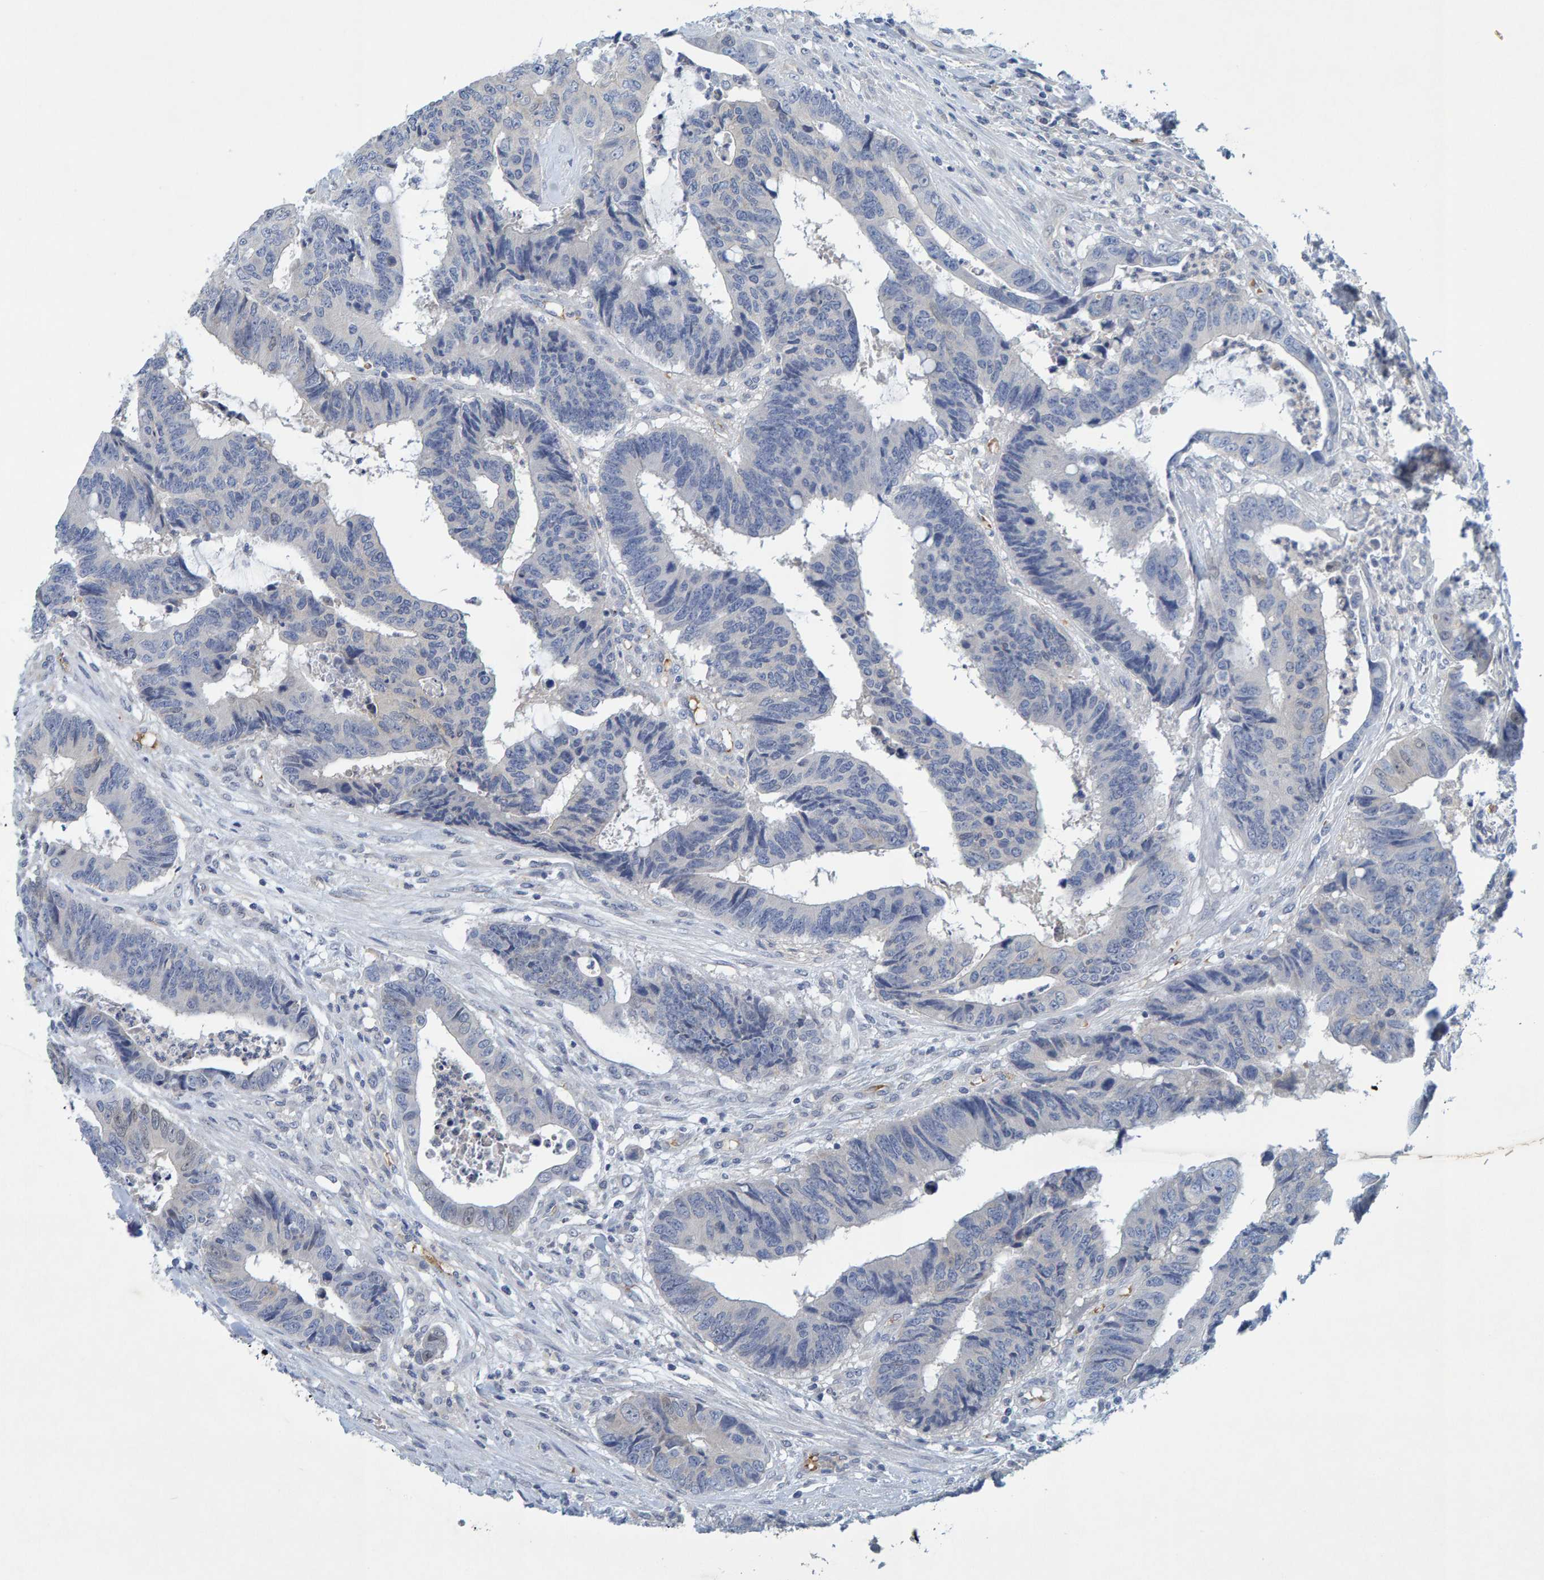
{"staining": {"intensity": "negative", "quantity": "none", "location": "none"}, "tissue": "colorectal cancer", "cell_type": "Tumor cells", "image_type": "cancer", "snomed": [{"axis": "morphology", "description": "Adenocarcinoma, NOS"}, {"axis": "topography", "description": "Rectum"}], "caption": "Image shows no significant protein staining in tumor cells of colorectal cancer (adenocarcinoma). (IHC, brightfield microscopy, high magnification).", "gene": "ALAD", "patient": {"sex": "male", "age": 84}}